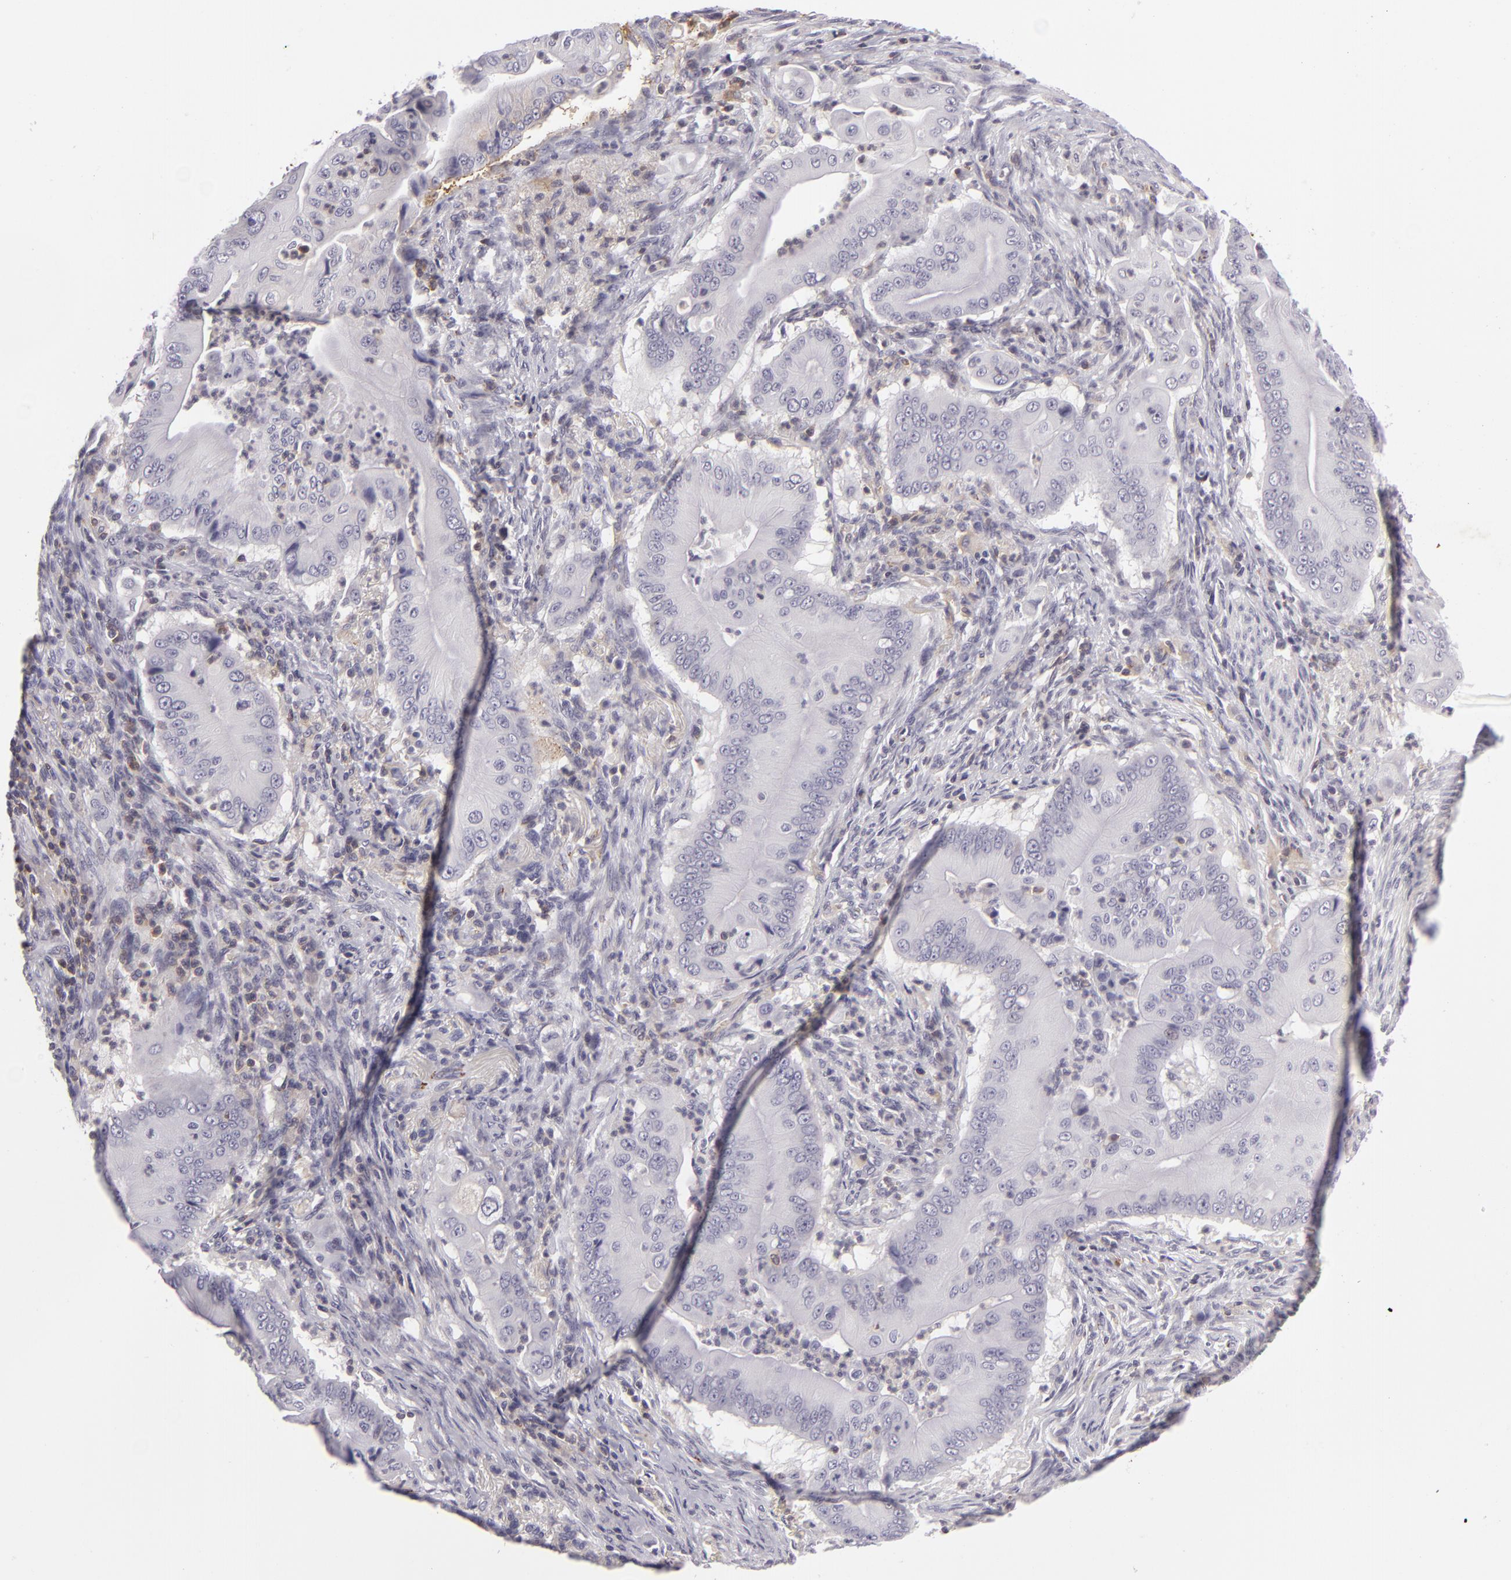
{"staining": {"intensity": "negative", "quantity": "none", "location": "none"}, "tissue": "pancreatic cancer", "cell_type": "Tumor cells", "image_type": "cancer", "snomed": [{"axis": "morphology", "description": "Adenocarcinoma, NOS"}, {"axis": "topography", "description": "Pancreas"}], "caption": "There is no significant positivity in tumor cells of pancreatic adenocarcinoma.", "gene": "KCNAB2", "patient": {"sex": "male", "age": 62}}